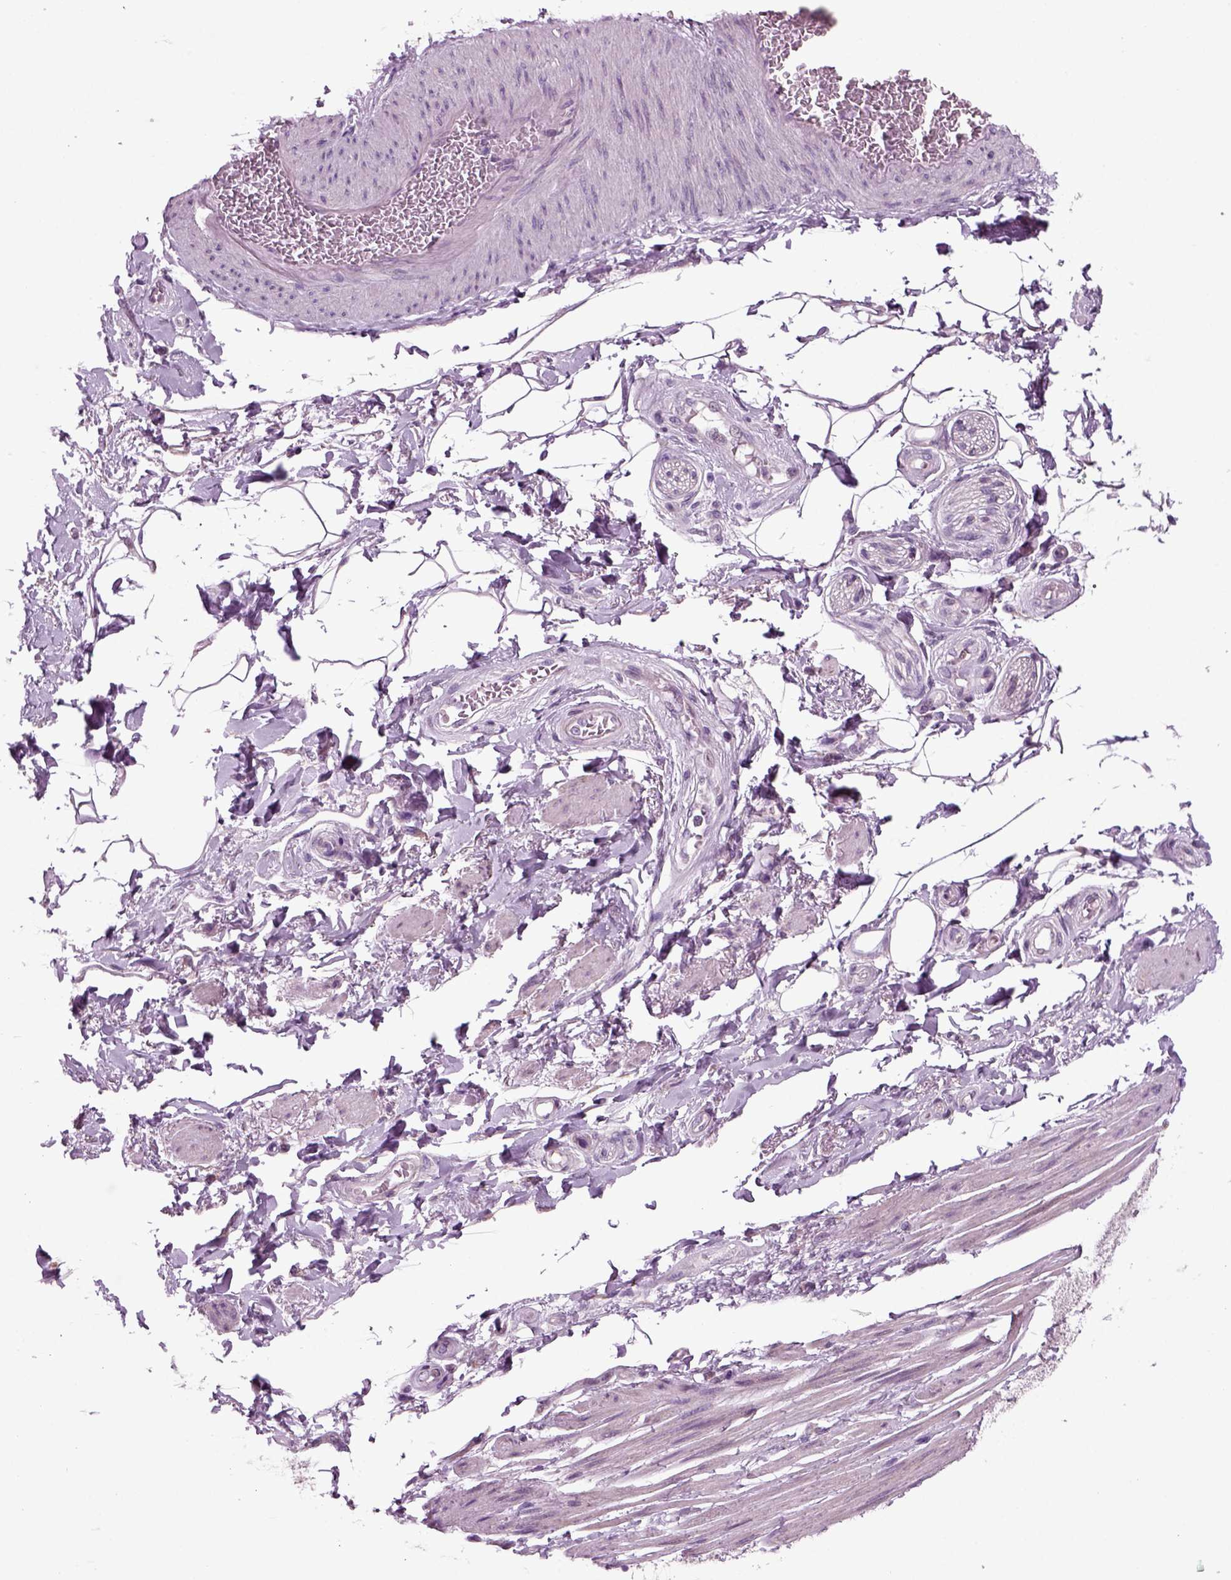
{"staining": {"intensity": "negative", "quantity": "none", "location": "none"}, "tissue": "adipose tissue", "cell_type": "Adipocytes", "image_type": "normal", "snomed": [{"axis": "morphology", "description": "Normal tissue, NOS"}, {"axis": "topography", "description": "Skeletal muscle"}, {"axis": "topography", "description": "Anal"}, {"axis": "topography", "description": "Peripheral nerve tissue"}], "caption": "Protein analysis of unremarkable adipose tissue exhibits no significant staining in adipocytes. Brightfield microscopy of immunohistochemistry (IHC) stained with DAB (brown) and hematoxylin (blue), captured at high magnification.", "gene": "ARID3A", "patient": {"sex": "male", "age": 53}}